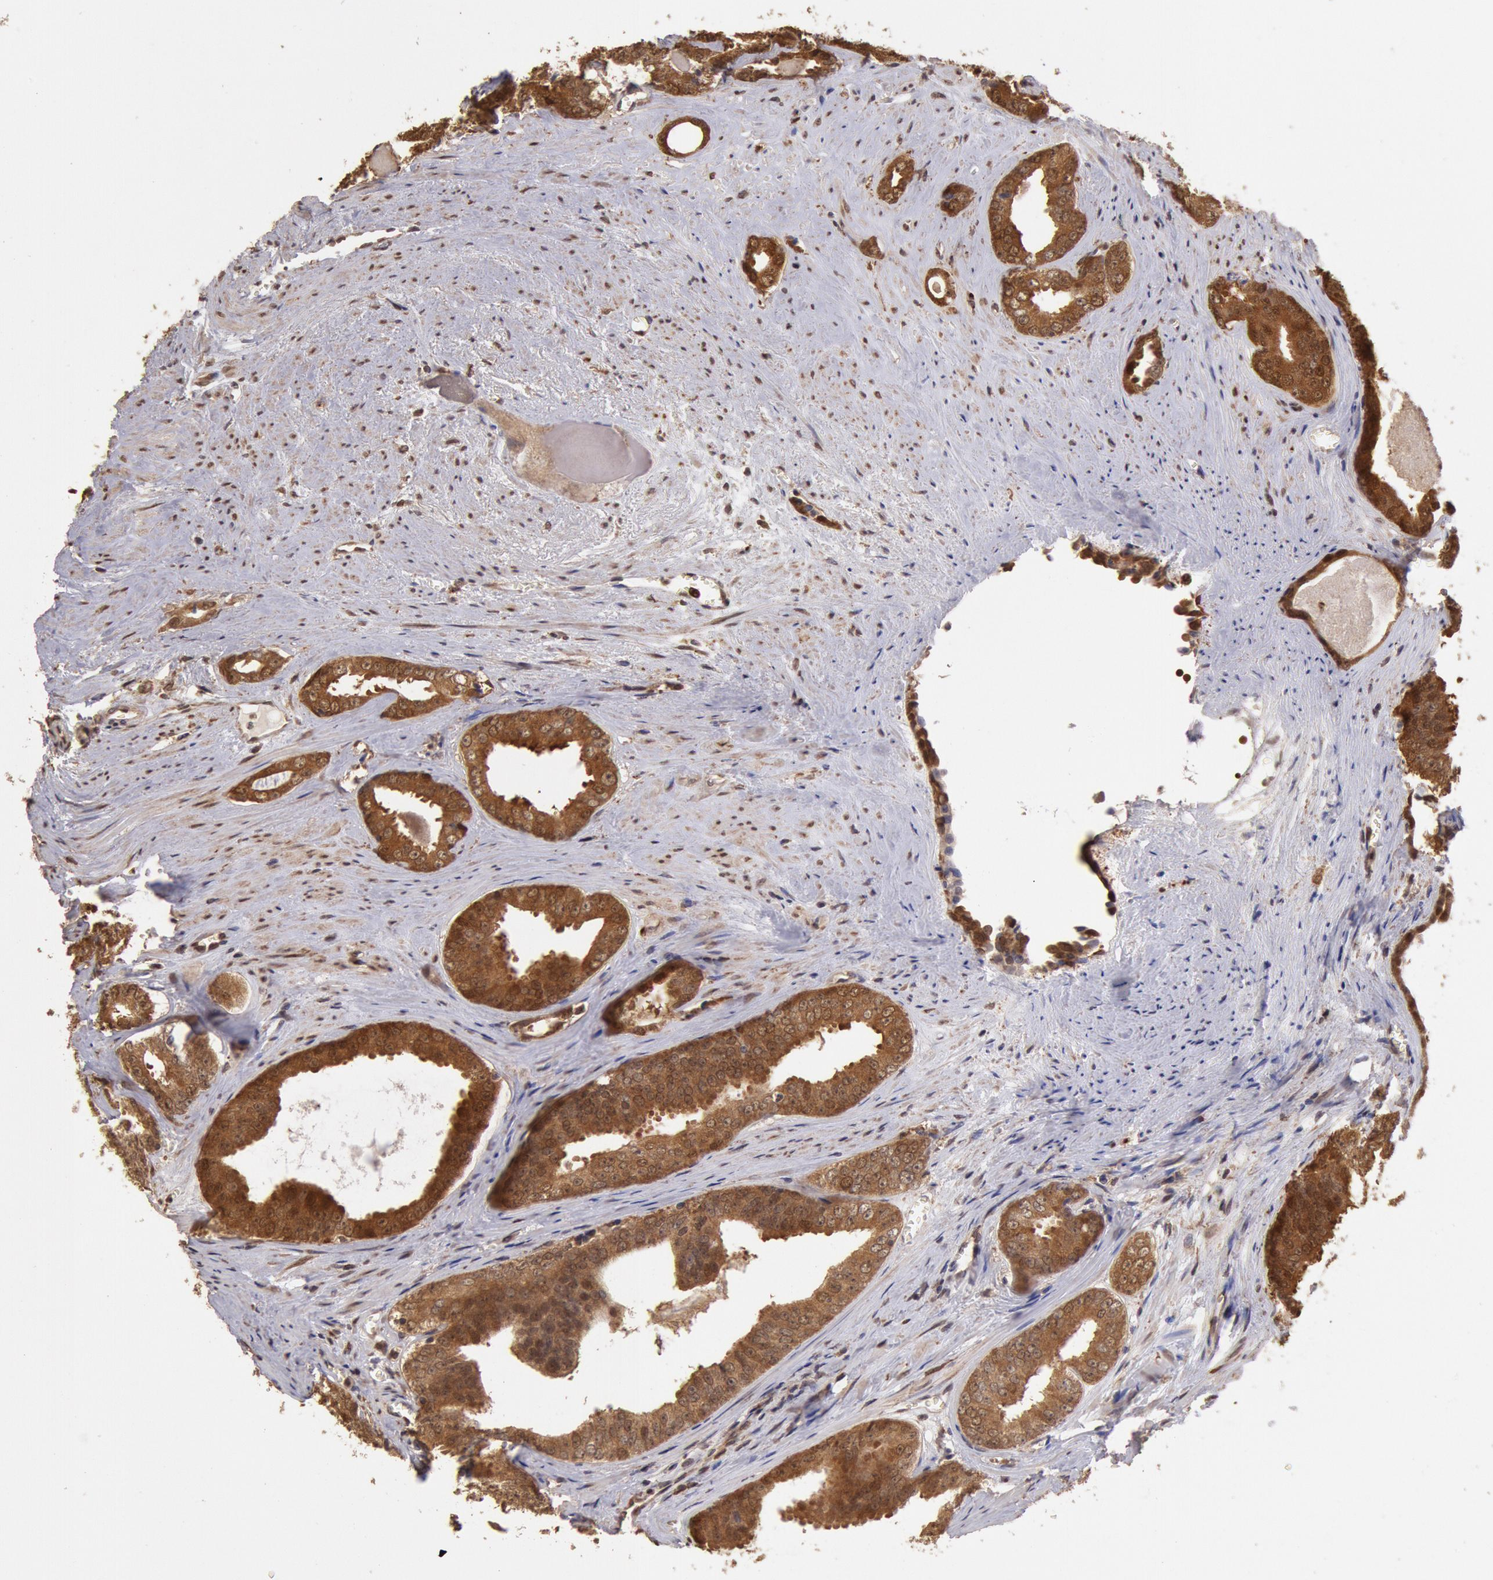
{"staining": {"intensity": "strong", "quantity": ">75%", "location": "cytoplasmic/membranous,nuclear"}, "tissue": "prostate cancer", "cell_type": "Tumor cells", "image_type": "cancer", "snomed": [{"axis": "morphology", "description": "Adenocarcinoma, Medium grade"}, {"axis": "topography", "description": "Prostate"}], "caption": "Strong cytoplasmic/membranous and nuclear positivity for a protein is seen in about >75% of tumor cells of prostate adenocarcinoma (medium-grade) using IHC.", "gene": "COMT", "patient": {"sex": "male", "age": 79}}